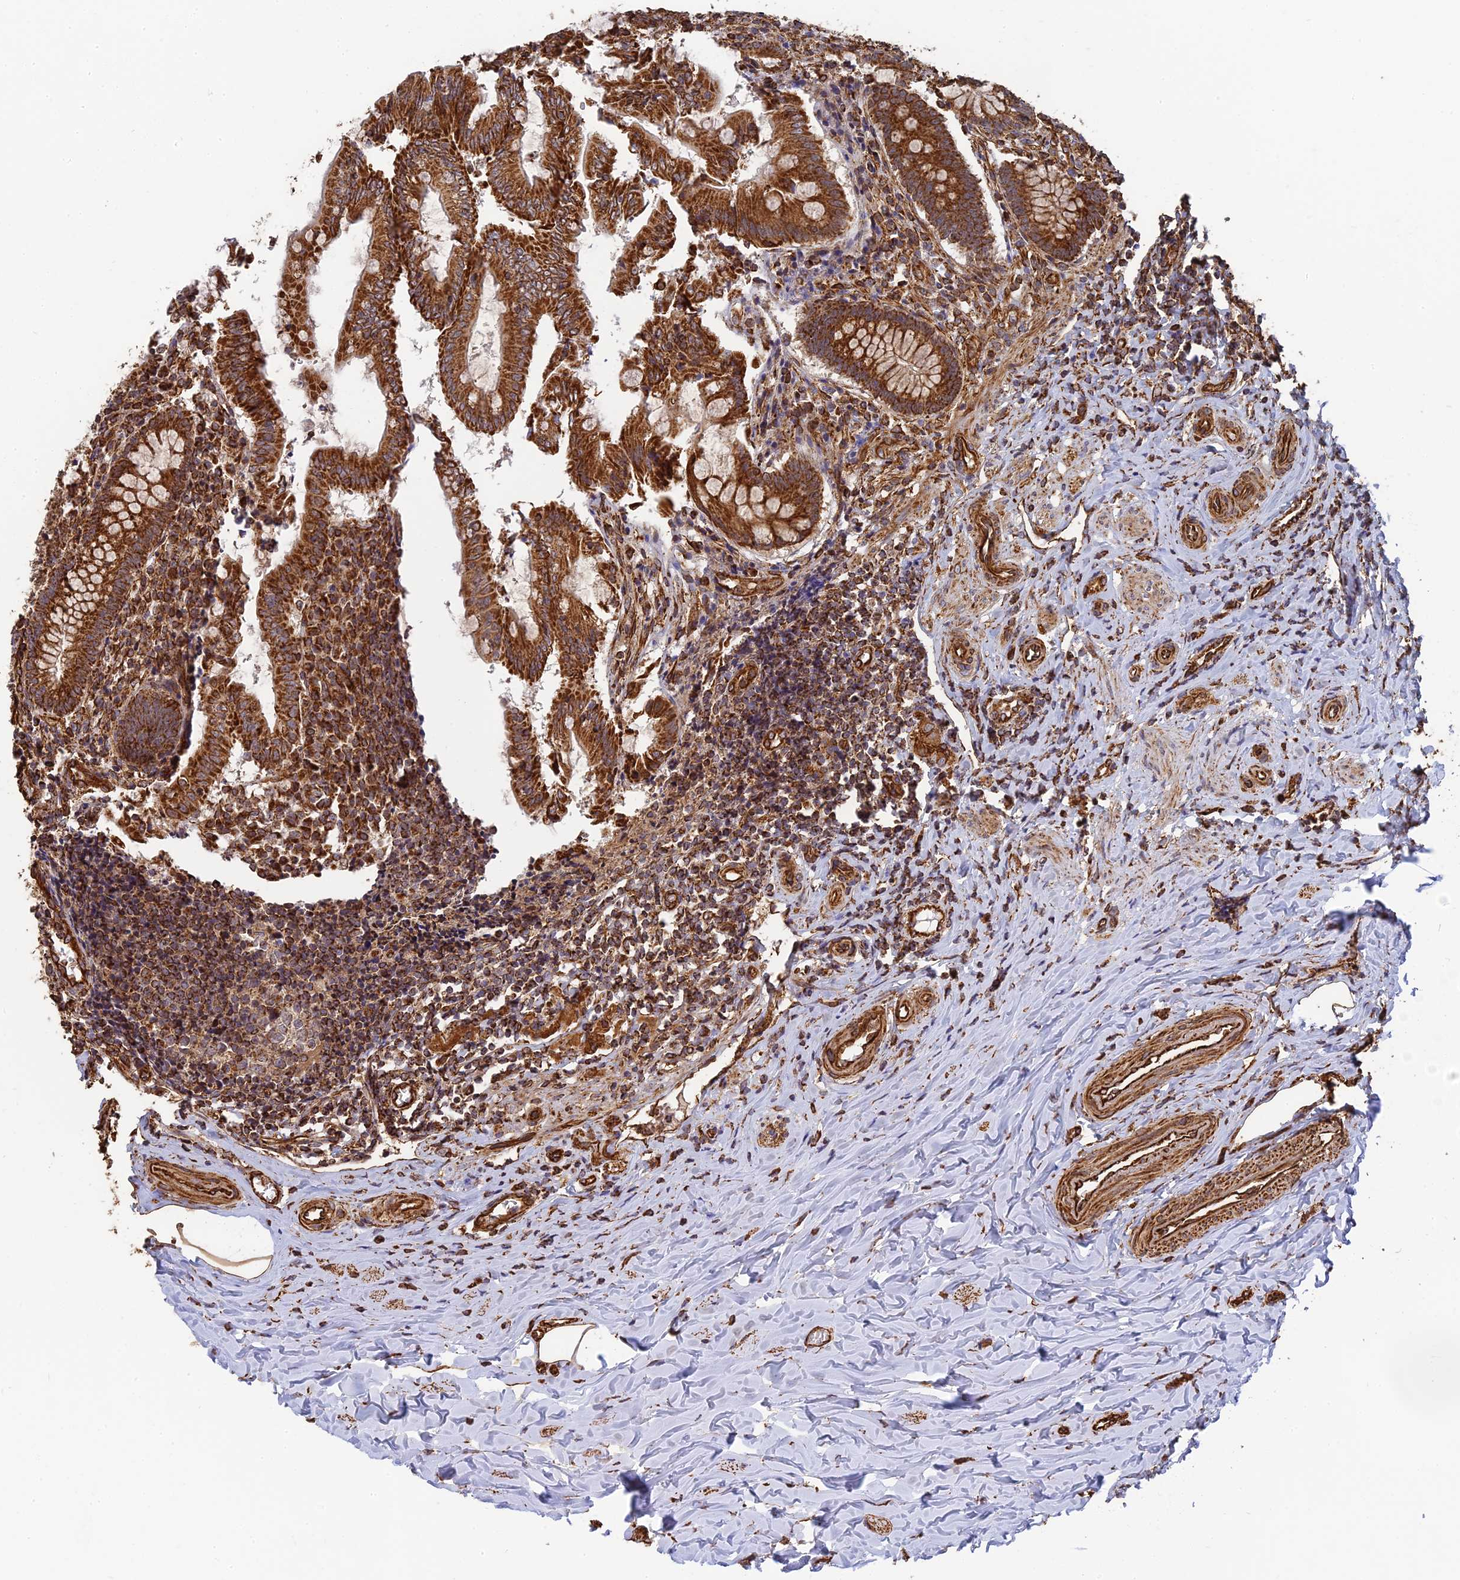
{"staining": {"intensity": "strong", "quantity": ">75%", "location": "cytoplasmic/membranous"}, "tissue": "appendix", "cell_type": "Glandular cells", "image_type": "normal", "snomed": [{"axis": "morphology", "description": "Normal tissue, NOS"}, {"axis": "topography", "description": "Appendix"}], "caption": "Strong cytoplasmic/membranous positivity for a protein is identified in about >75% of glandular cells of normal appendix using IHC.", "gene": "DSTYK", "patient": {"sex": "female", "age": 33}}